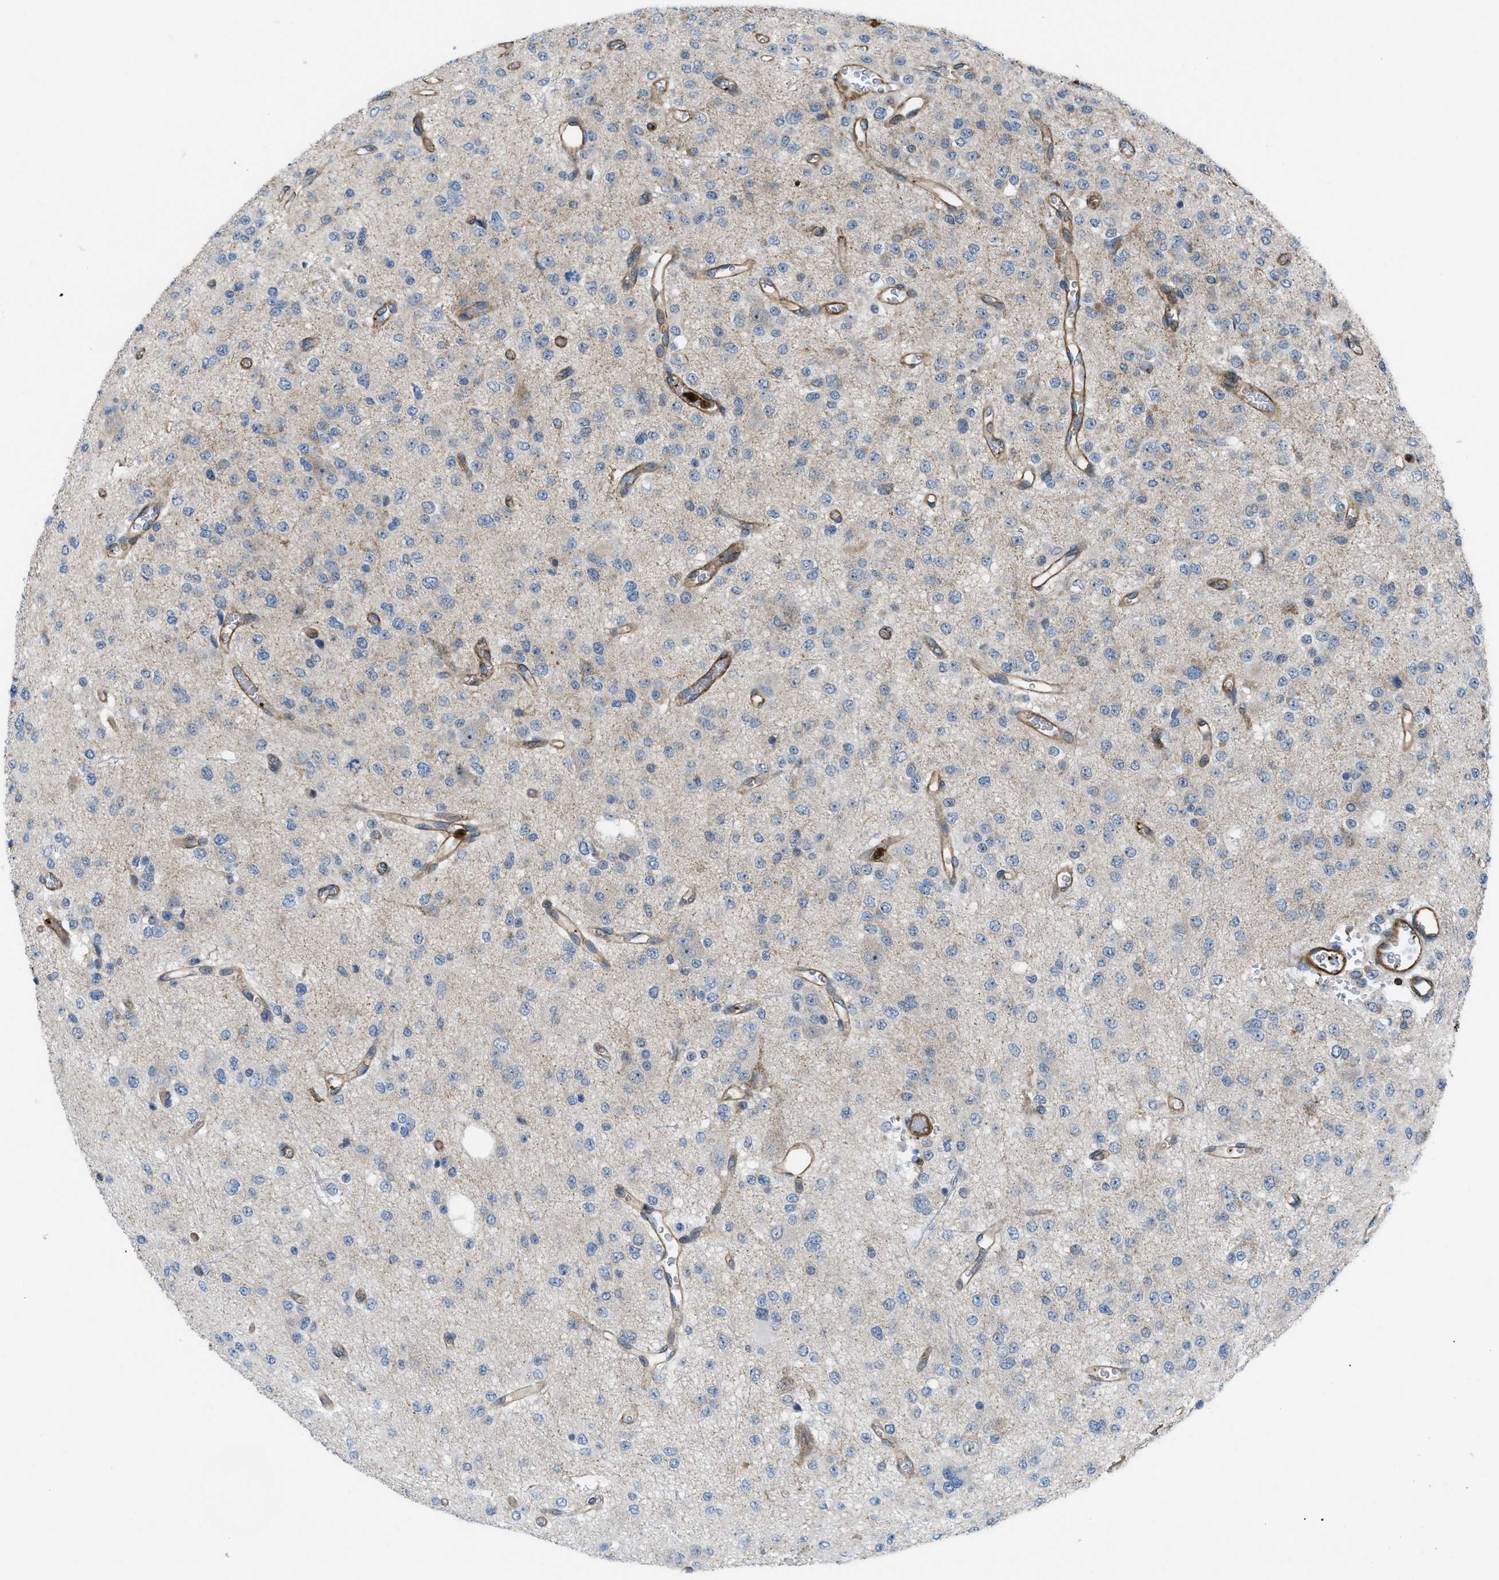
{"staining": {"intensity": "negative", "quantity": "none", "location": "none"}, "tissue": "glioma", "cell_type": "Tumor cells", "image_type": "cancer", "snomed": [{"axis": "morphology", "description": "Glioma, malignant, Low grade"}, {"axis": "topography", "description": "Brain"}], "caption": "Tumor cells show no significant staining in glioma.", "gene": "ATP2A3", "patient": {"sex": "male", "age": 38}}